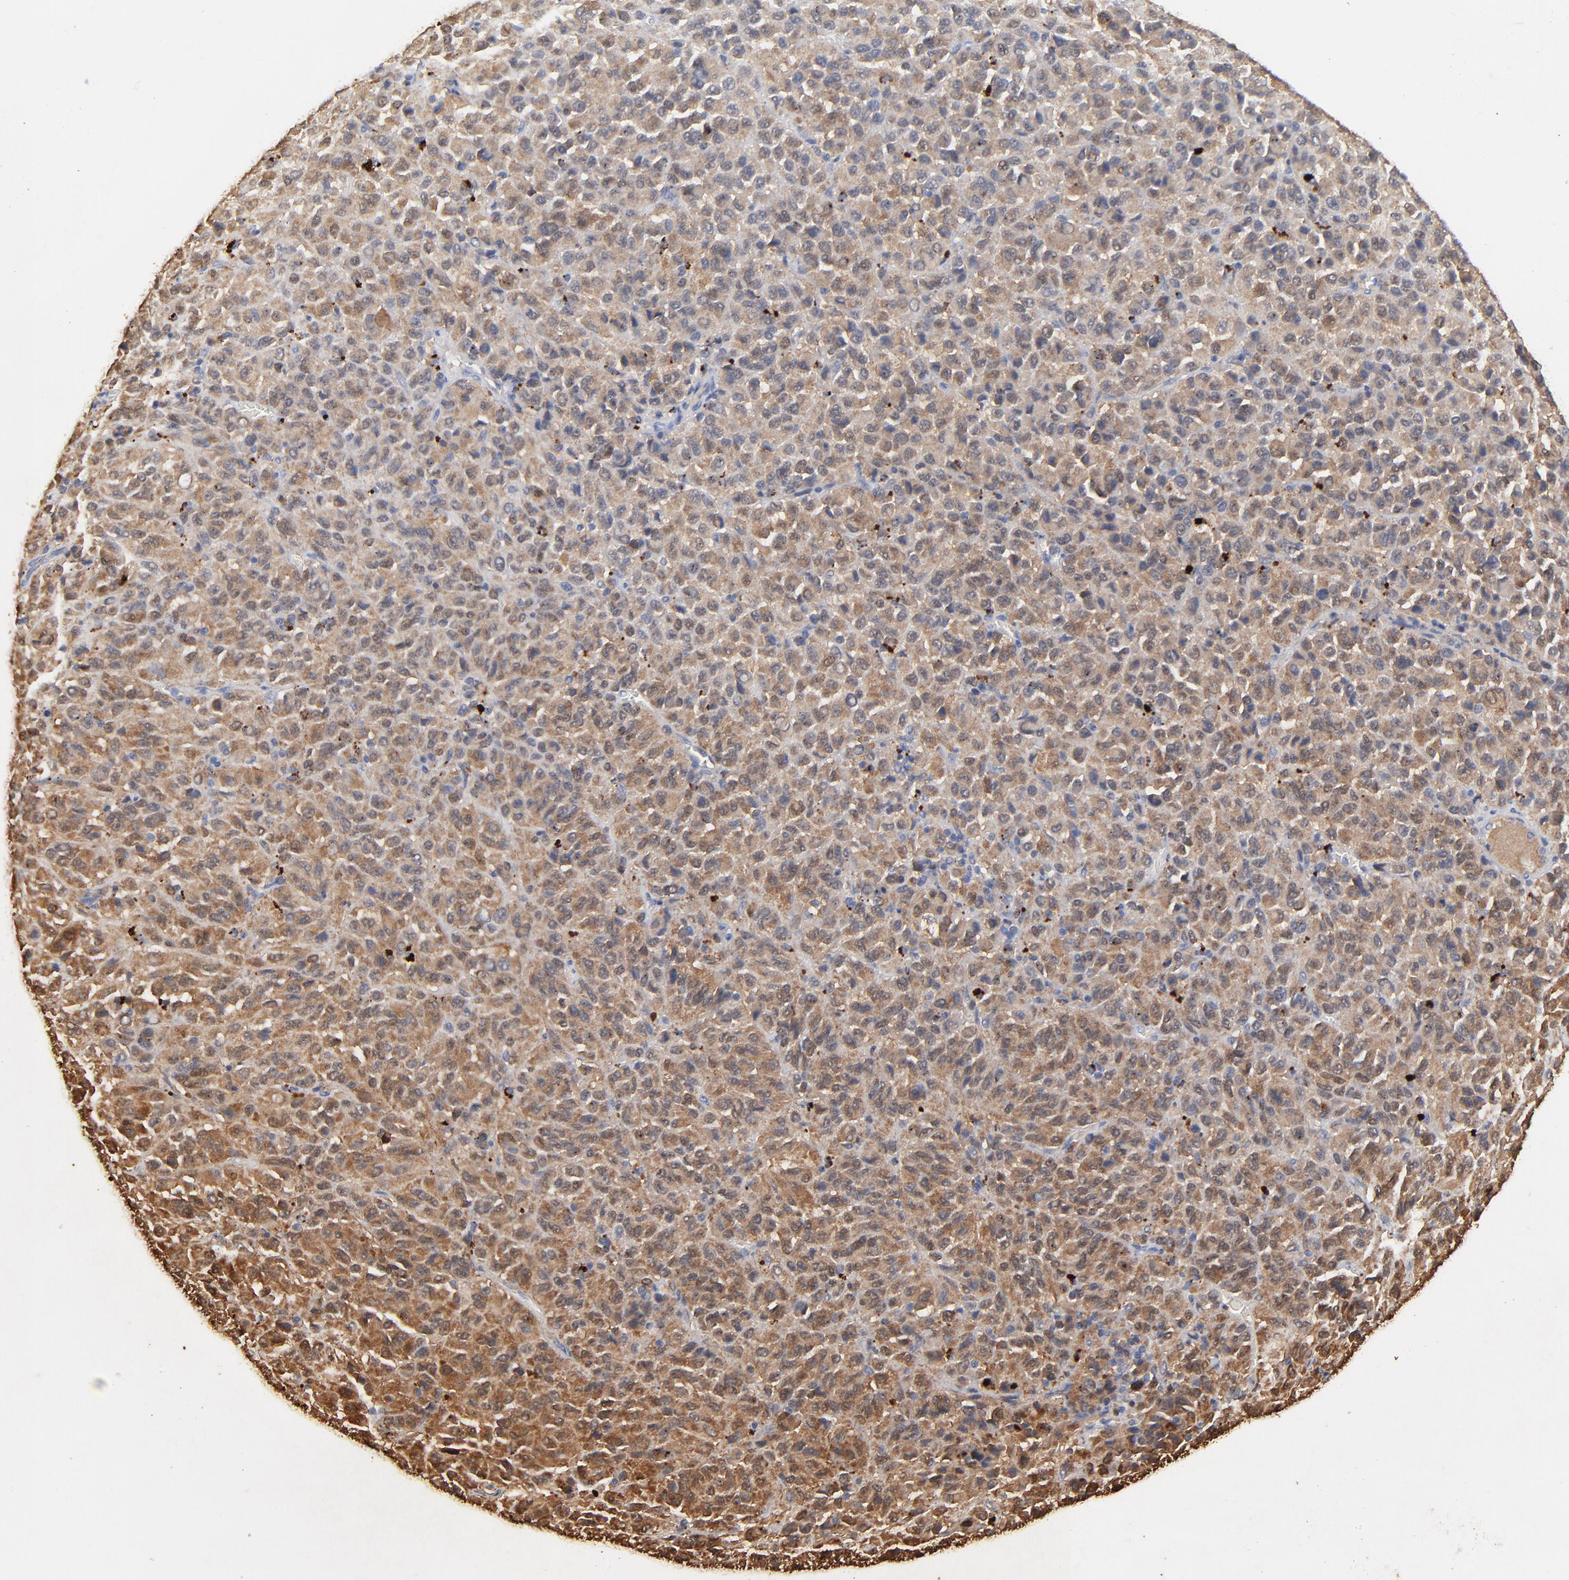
{"staining": {"intensity": "strong", "quantity": ">75%", "location": "cytoplasmic/membranous"}, "tissue": "melanoma", "cell_type": "Tumor cells", "image_type": "cancer", "snomed": [{"axis": "morphology", "description": "Malignant melanoma, Metastatic site"}, {"axis": "topography", "description": "Lung"}], "caption": "Protein staining by immunohistochemistry reveals strong cytoplasmic/membranous expression in approximately >75% of tumor cells in malignant melanoma (metastatic site).", "gene": "LGALS3", "patient": {"sex": "male", "age": 64}}